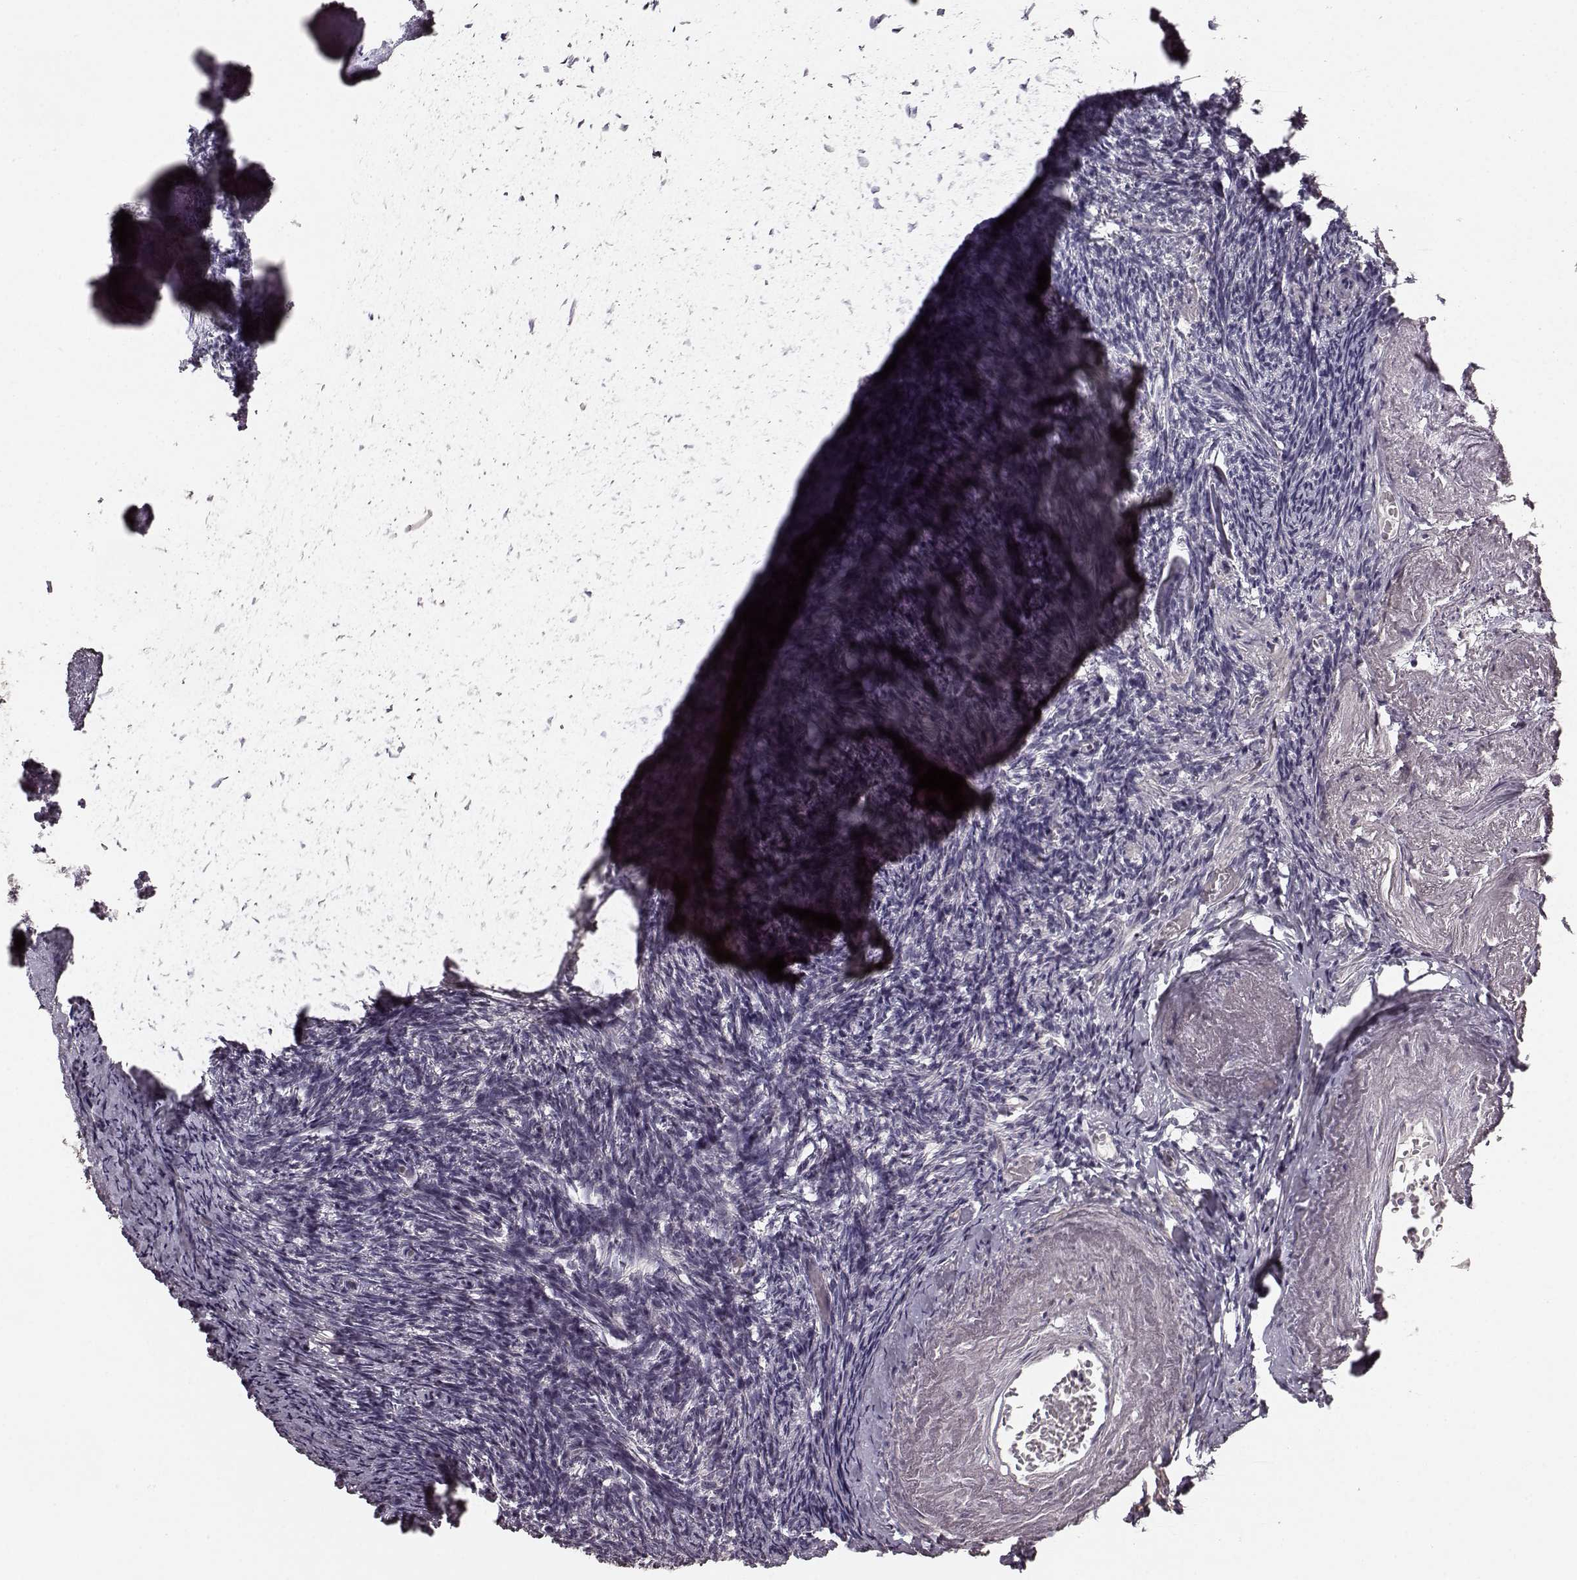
{"staining": {"intensity": "negative", "quantity": "none", "location": "none"}, "tissue": "ovary", "cell_type": "Follicle cells", "image_type": "normal", "snomed": [{"axis": "morphology", "description": "Normal tissue, NOS"}, {"axis": "topography", "description": "Ovary"}], "caption": "The immunohistochemistry histopathology image has no significant expression in follicle cells of ovary. The staining is performed using DAB (3,3'-diaminobenzidine) brown chromogen with nuclei counter-stained in using hematoxylin.", "gene": "RIT2", "patient": {"sex": "female", "age": 72}}